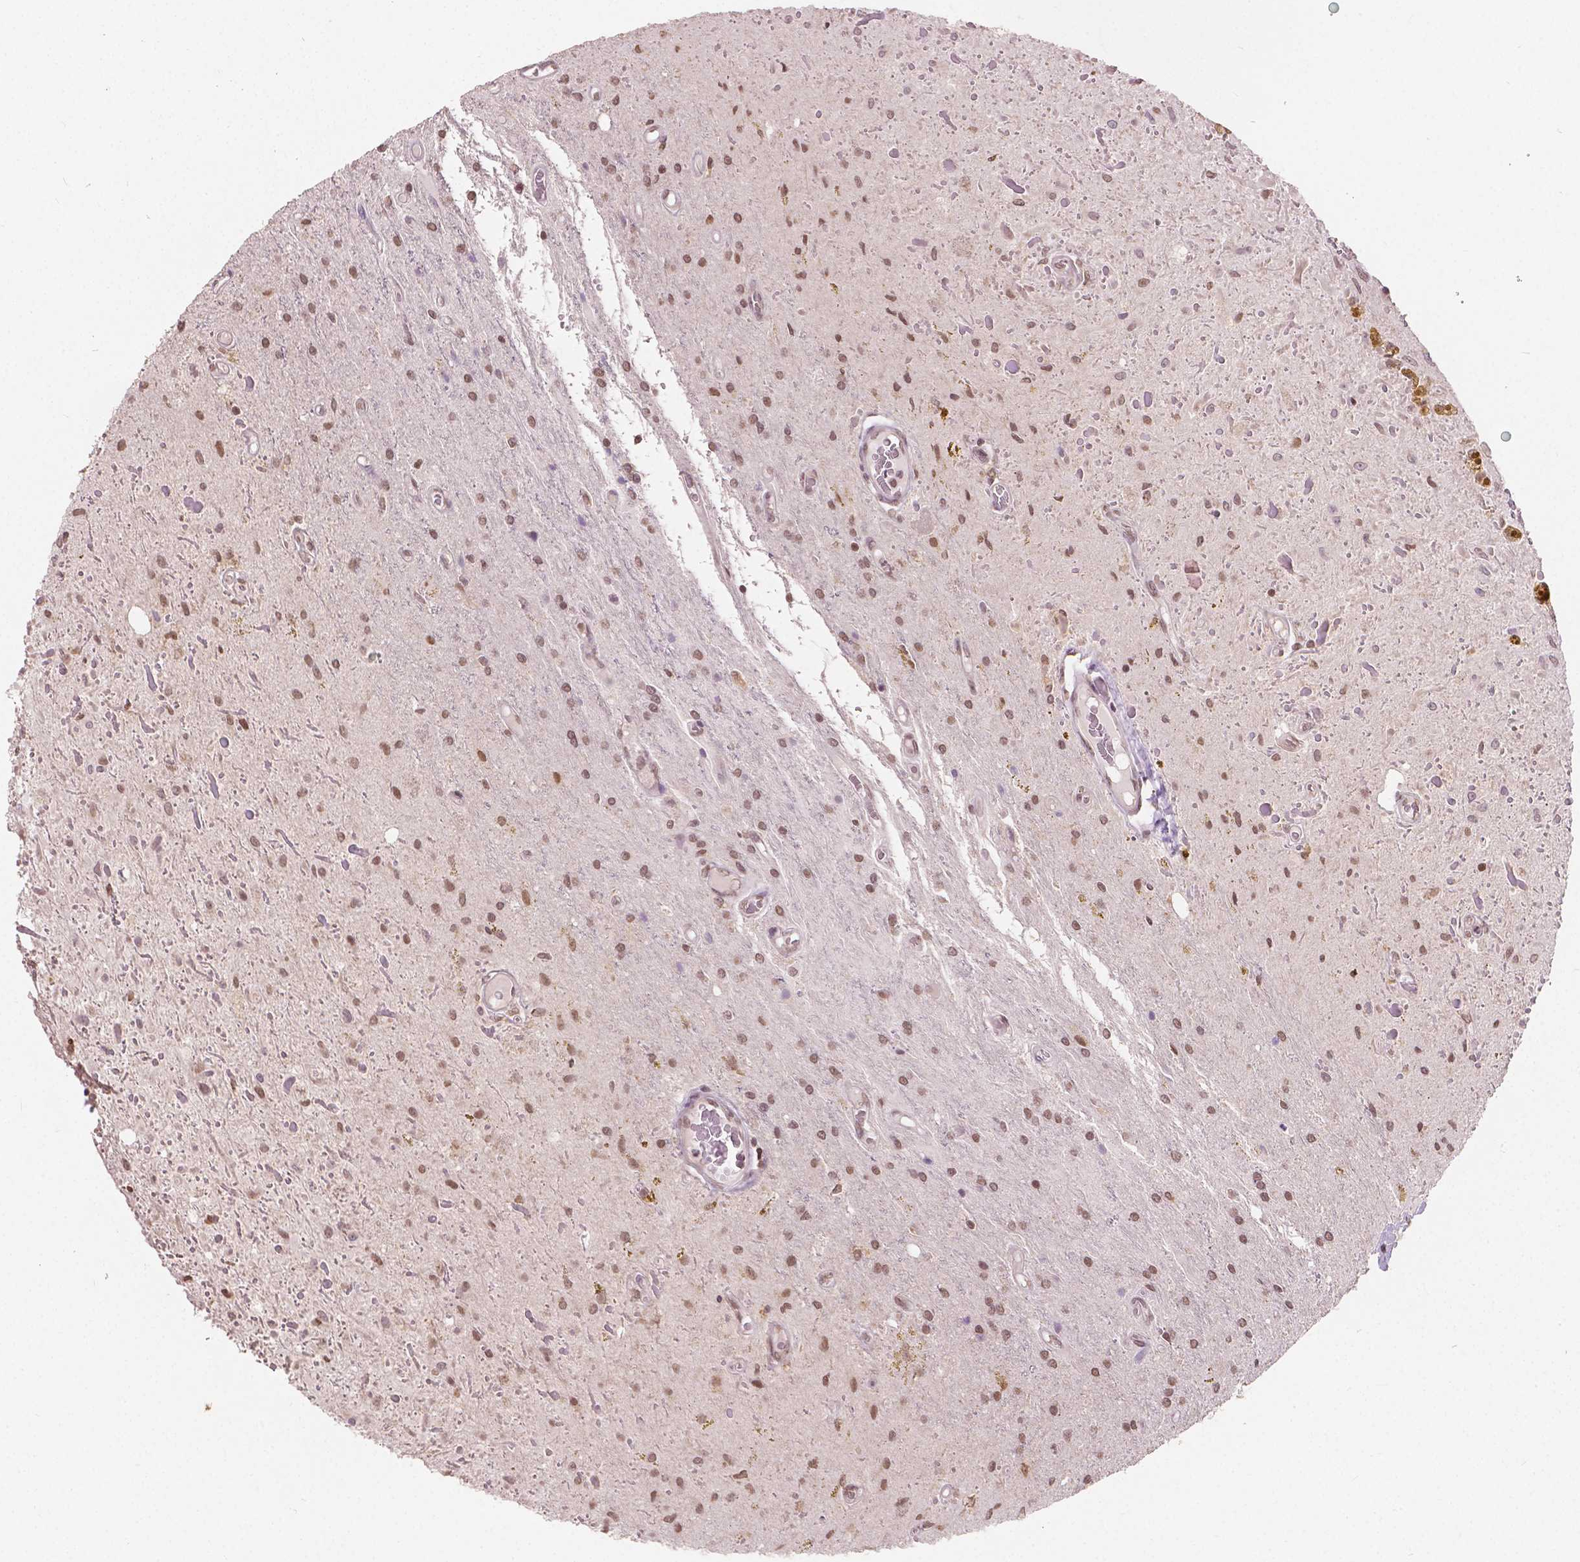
{"staining": {"intensity": "moderate", "quantity": ">75%", "location": "nuclear"}, "tissue": "glioma", "cell_type": "Tumor cells", "image_type": "cancer", "snomed": [{"axis": "morphology", "description": "Glioma, malignant, Low grade"}, {"axis": "topography", "description": "Cerebellum"}], "caption": "Immunohistochemistry (DAB) staining of malignant low-grade glioma reveals moderate nuclear protein expression in about >75% of tumor cells.", "gene": "HOXA10", "patient": {"sex": "female", "age": 14}}